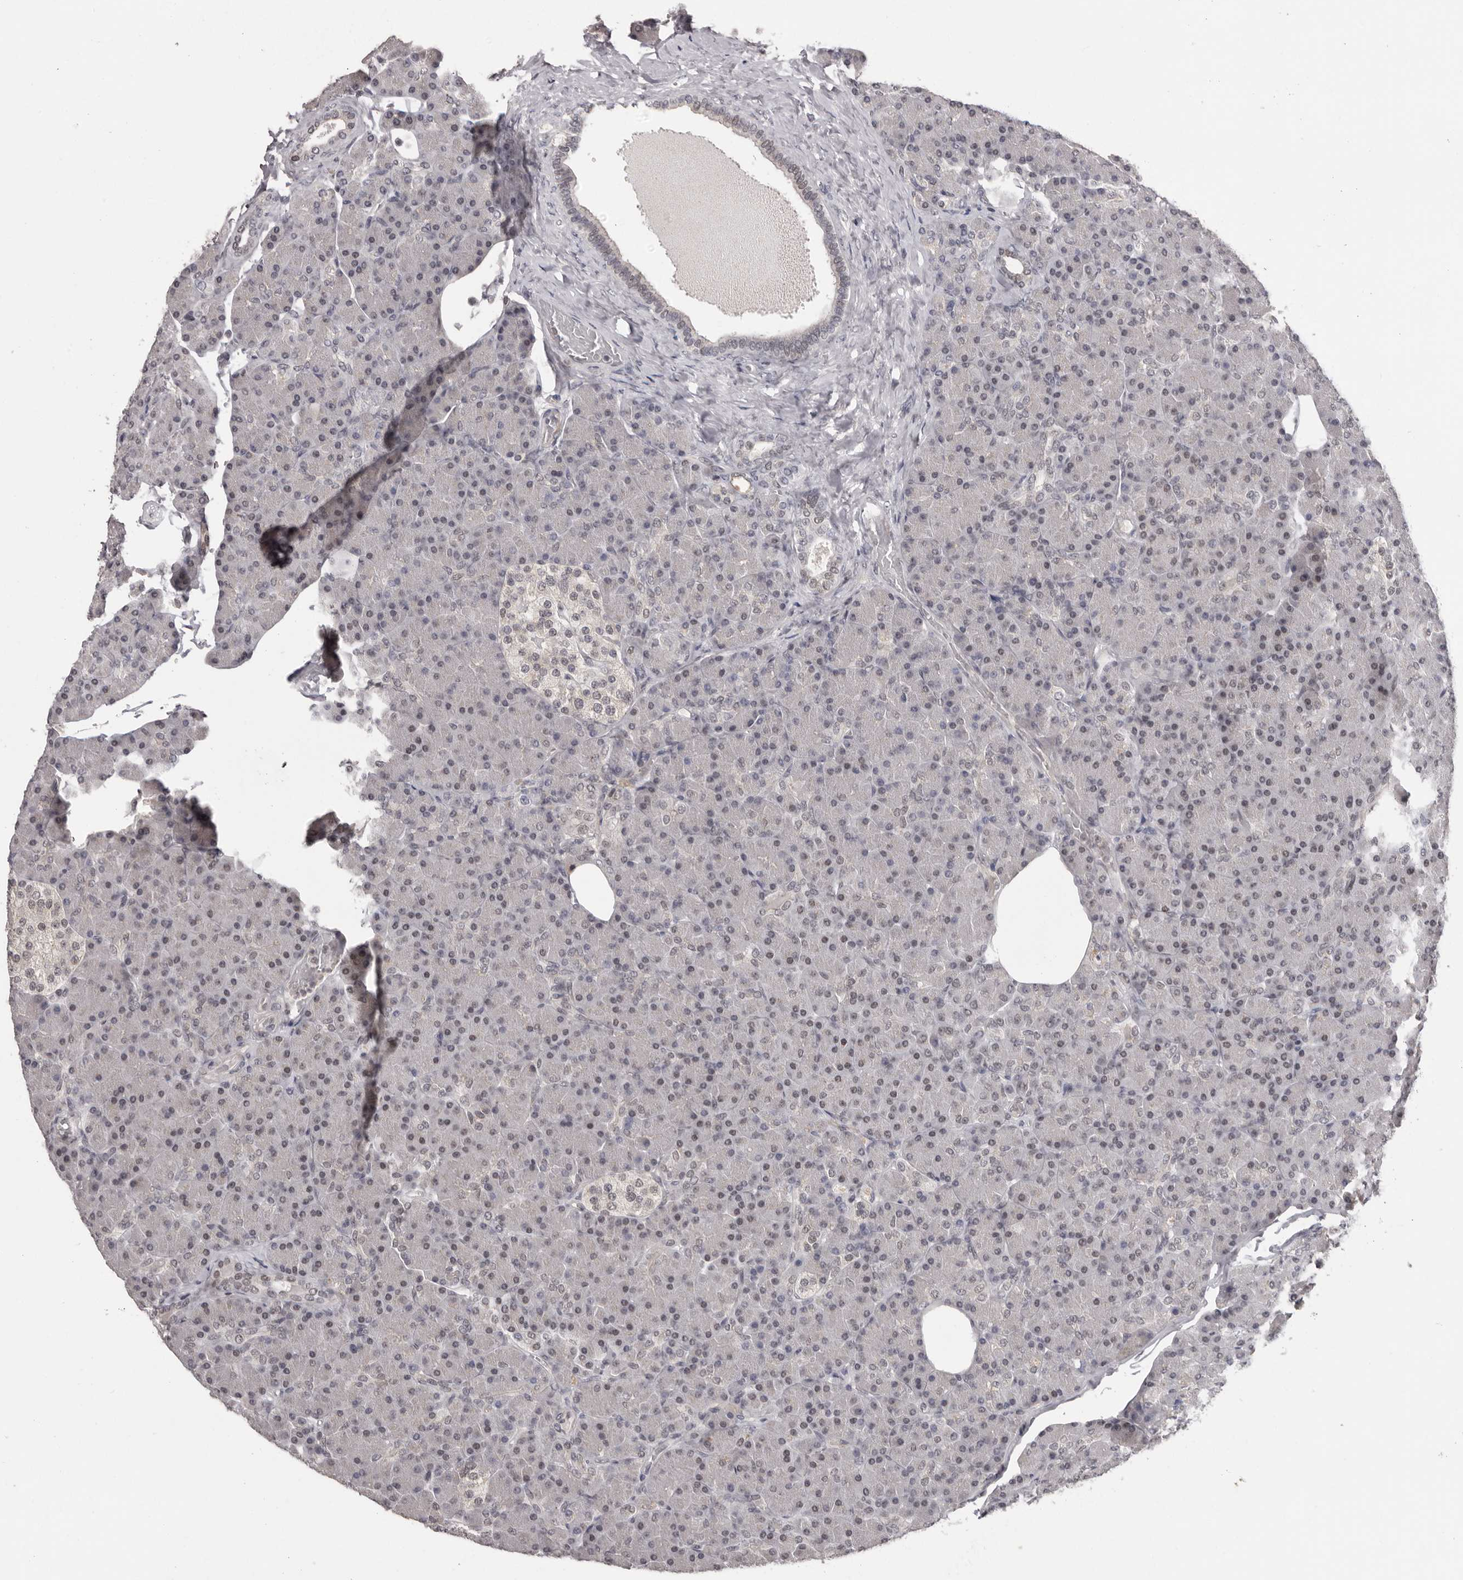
{"staining": {"intensity": "weak", "quantity": "25%-75%", "location": "nuclear"}, "tissue": "pancreas", "cell_type": "Exocrine glandular cells", "image_type": "normal", "snomed": [{"axis": "morphology", "description": "Normal tissue, NOS"}, {"axis": "topography", "description": "Pancreas"}], "caption": "Brown immunohistochemical staining in unremarkable human pancreas shows weak nuclear expression in about 25%-75% of exocrine glandular cells.", "gene": "SRCAP", "patient": {"sex": "female", "age": 43}}